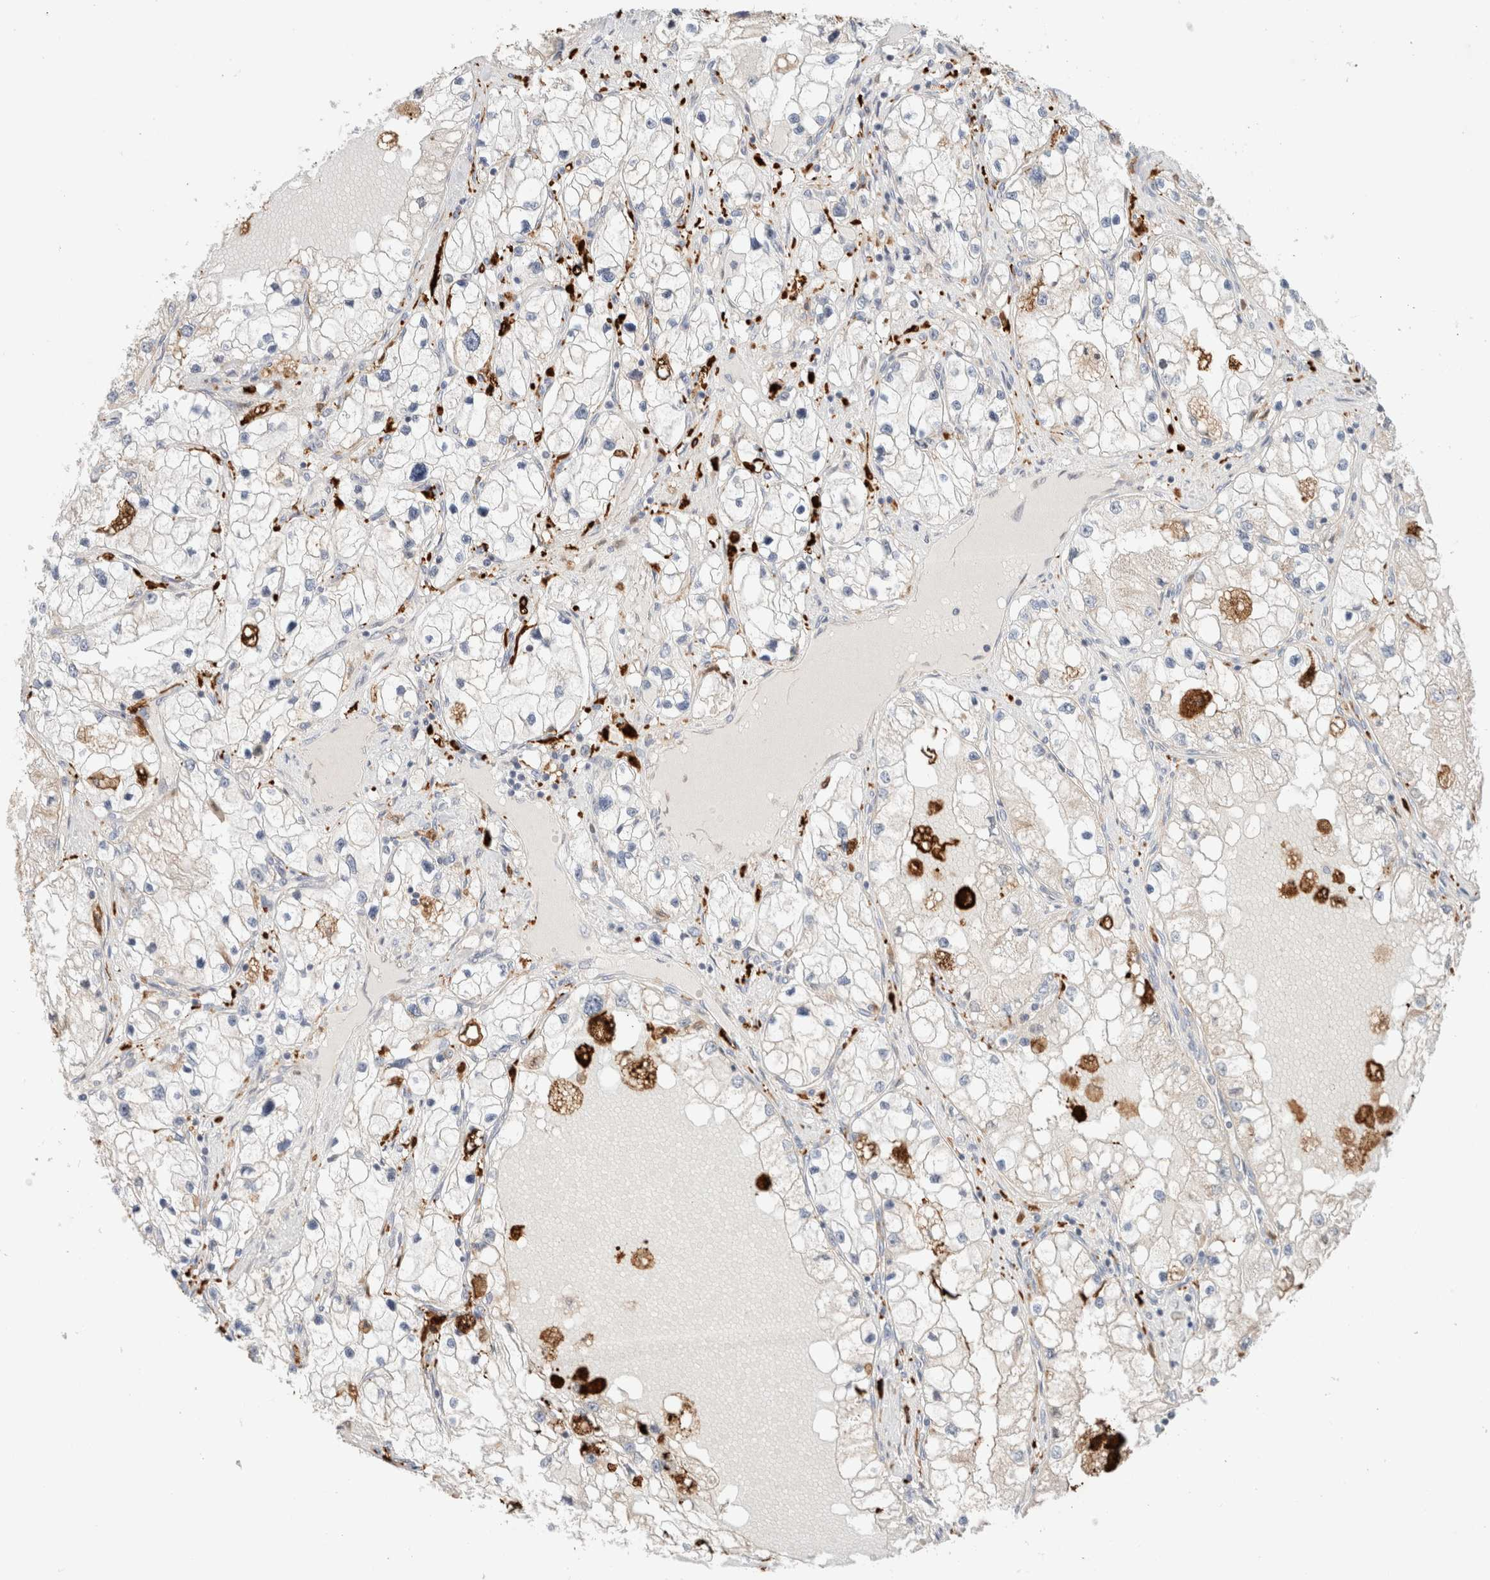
{"staining": {"intensity": "negative", "quantity": "none", "location": "none"}, "tissue": "renal cancer", "cell_type": "Tumor cells", "image_type": "cancer", "snomed": [{"axis": "morphology", "description": "Adenocarcinoma, NOS"}, {"axis": "topography", "description": "Kidney"}], "caption": "Tumor cells are negative for brown protein staining in renal cancer (adenocarcinoma).", "gene": "MRM3", "patient": {"sex": "male", "age": 68}}